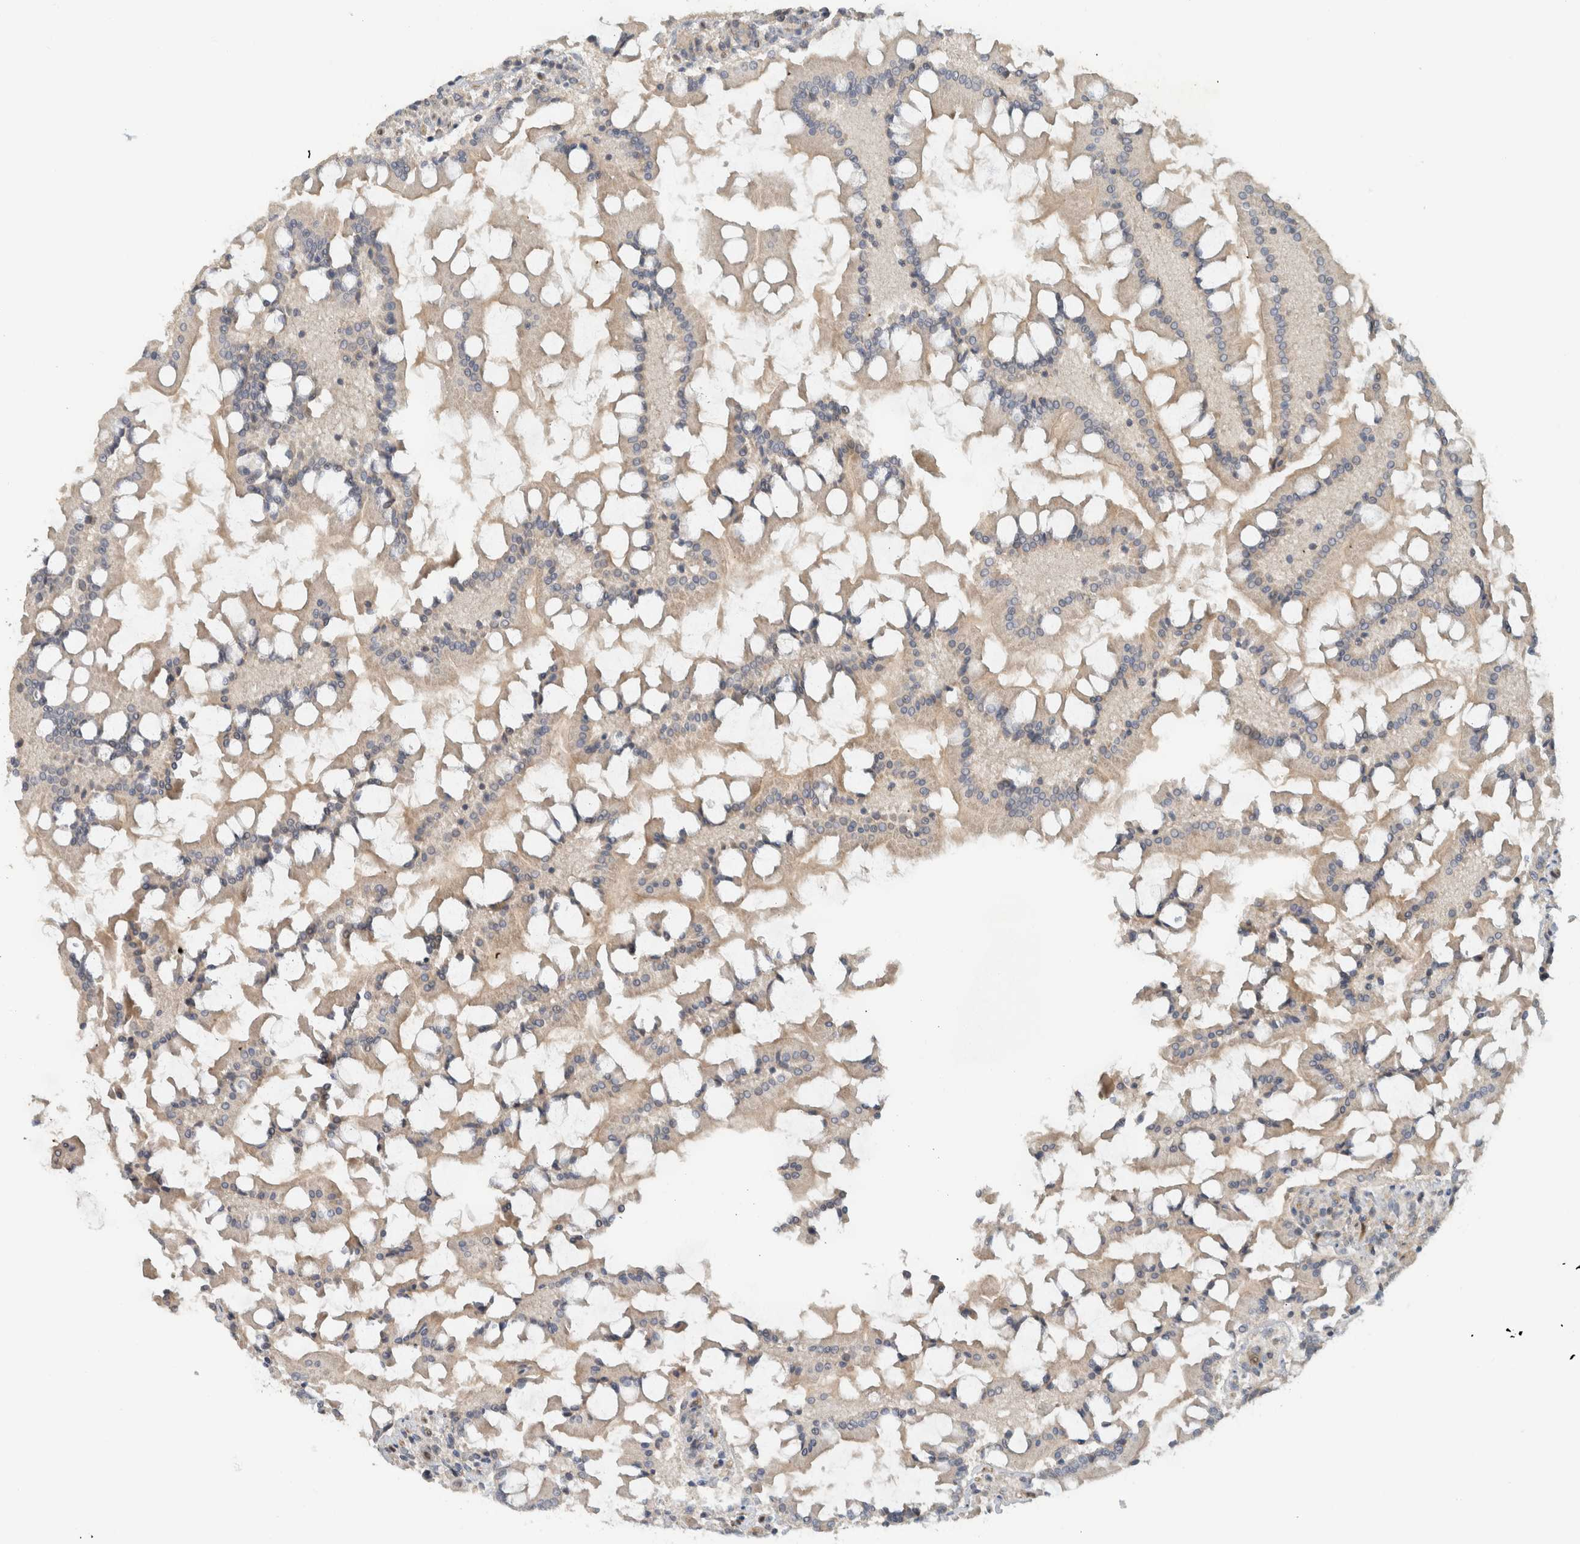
{"staining": {"intensity": "weak", "quantity": ">75%", "location": "cytoplasmic/membranous"}, "tissue": "small intestine", "cell_type": "Glandular cells", "image_type": "normal", "snomed": [{"axis": "morphology", "description": "Normal tissue, NOS"}, {"axis": "topography", "description": "Small intestine"}], "caption": "Immunohistochemical staining of normal human small intestine displays weak cytoplasmic/membranous protein expression in approximately >75% of glandular cells.", "gene": "ERCC6L2", "patient": {"sex": "male", "age": 41}}